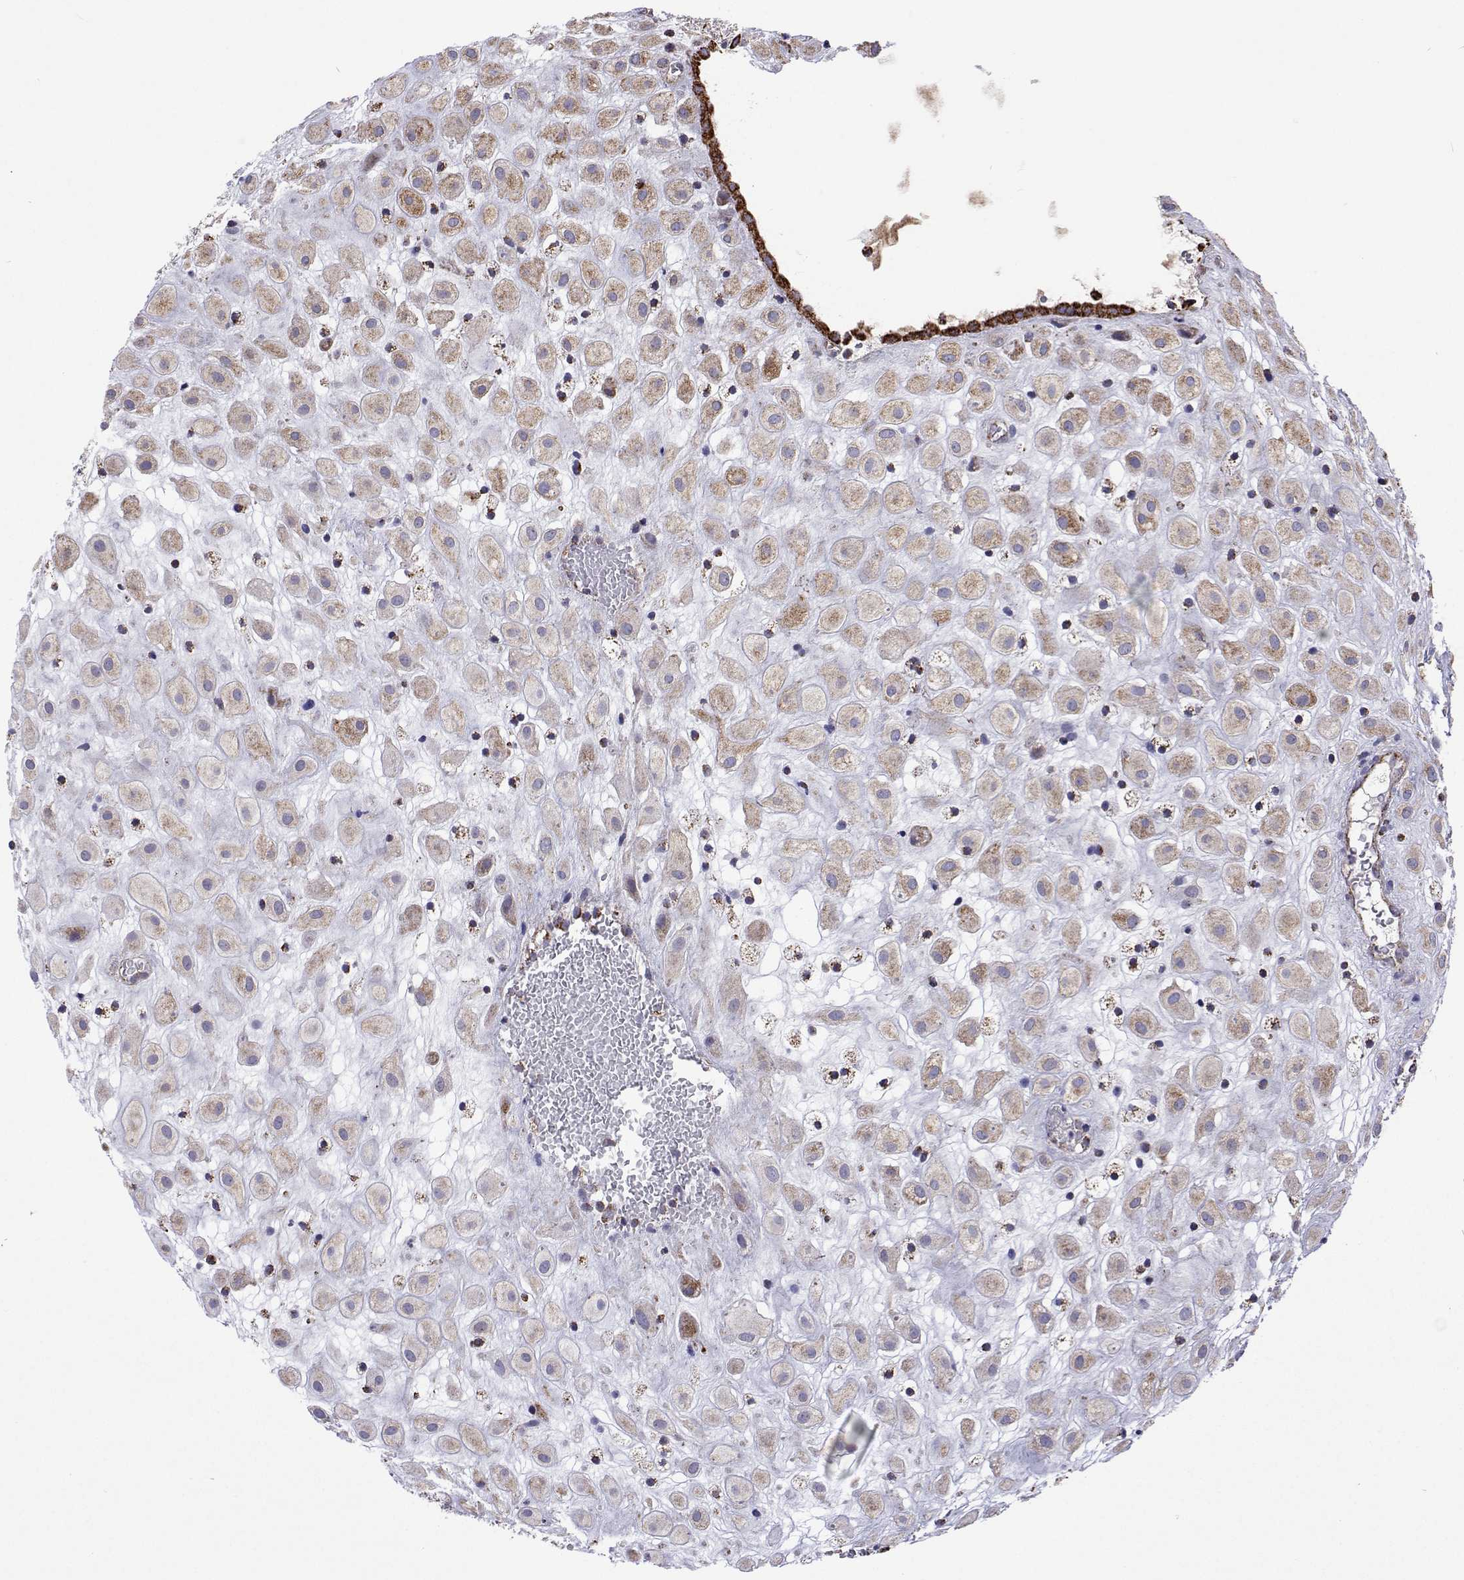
{"staining": {"intensity": "weak", "quantity": "25%-75%", "location": "cytoplasmic/membranous"}, "tissue": "placenta", "cell_type": "Decidual cells", "image_type": "normal", "snomed": [{"axis": "morphology", "description": "Normal tissue, NOS"}, {"axis": "topography", "description": "Placenta"}], "caption": "A low amount of weak cytoplasmic/membranous staining is present in about 25%-75% of decidual cells in normal placenta. Nuclei are stained in blue.", "gene": "MCCC2", "patient": {"sex": "female", "age": 24}}